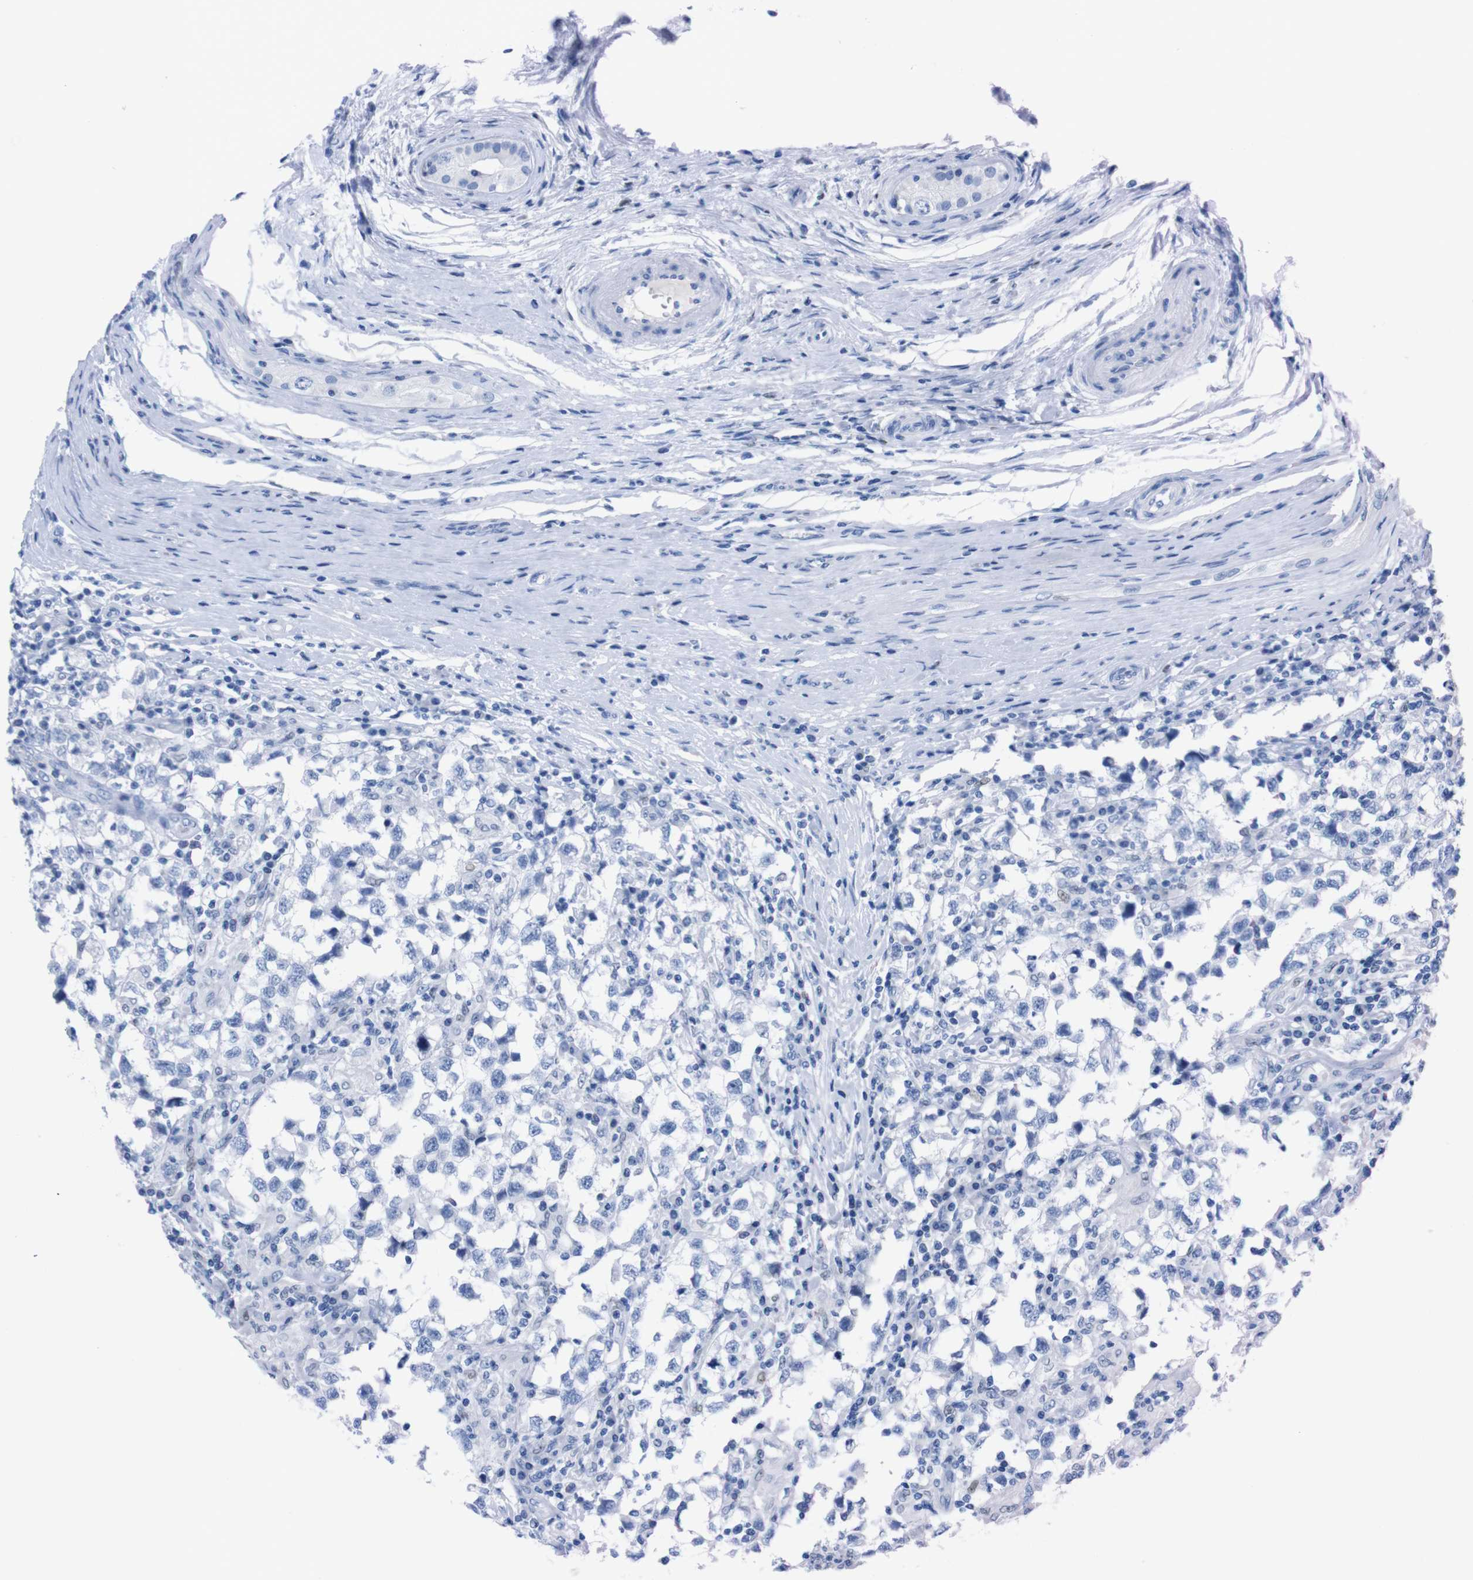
{"staining": {"intensity": "negative", "quantity": "none", "location": "none"}, "tissue": "testis cancer", "cell_type": "Tumor cells", "image_type": "cancer", "snomed": [{"axis": "morphology", "description": "Carcinoma, Embryonal, NOS"}, {"axis": "topography", "description": "Testis"}], "caption": "An image of human testis cancer is negative for staining in tumor cells. (DAB (3,3'-diaminobenzidine) immunohistochemistry (IHC) visualized using brightfield microscopy, high magnification).", "gene": "P2RY12", "patient": {"sex": "male", "age": 21}}